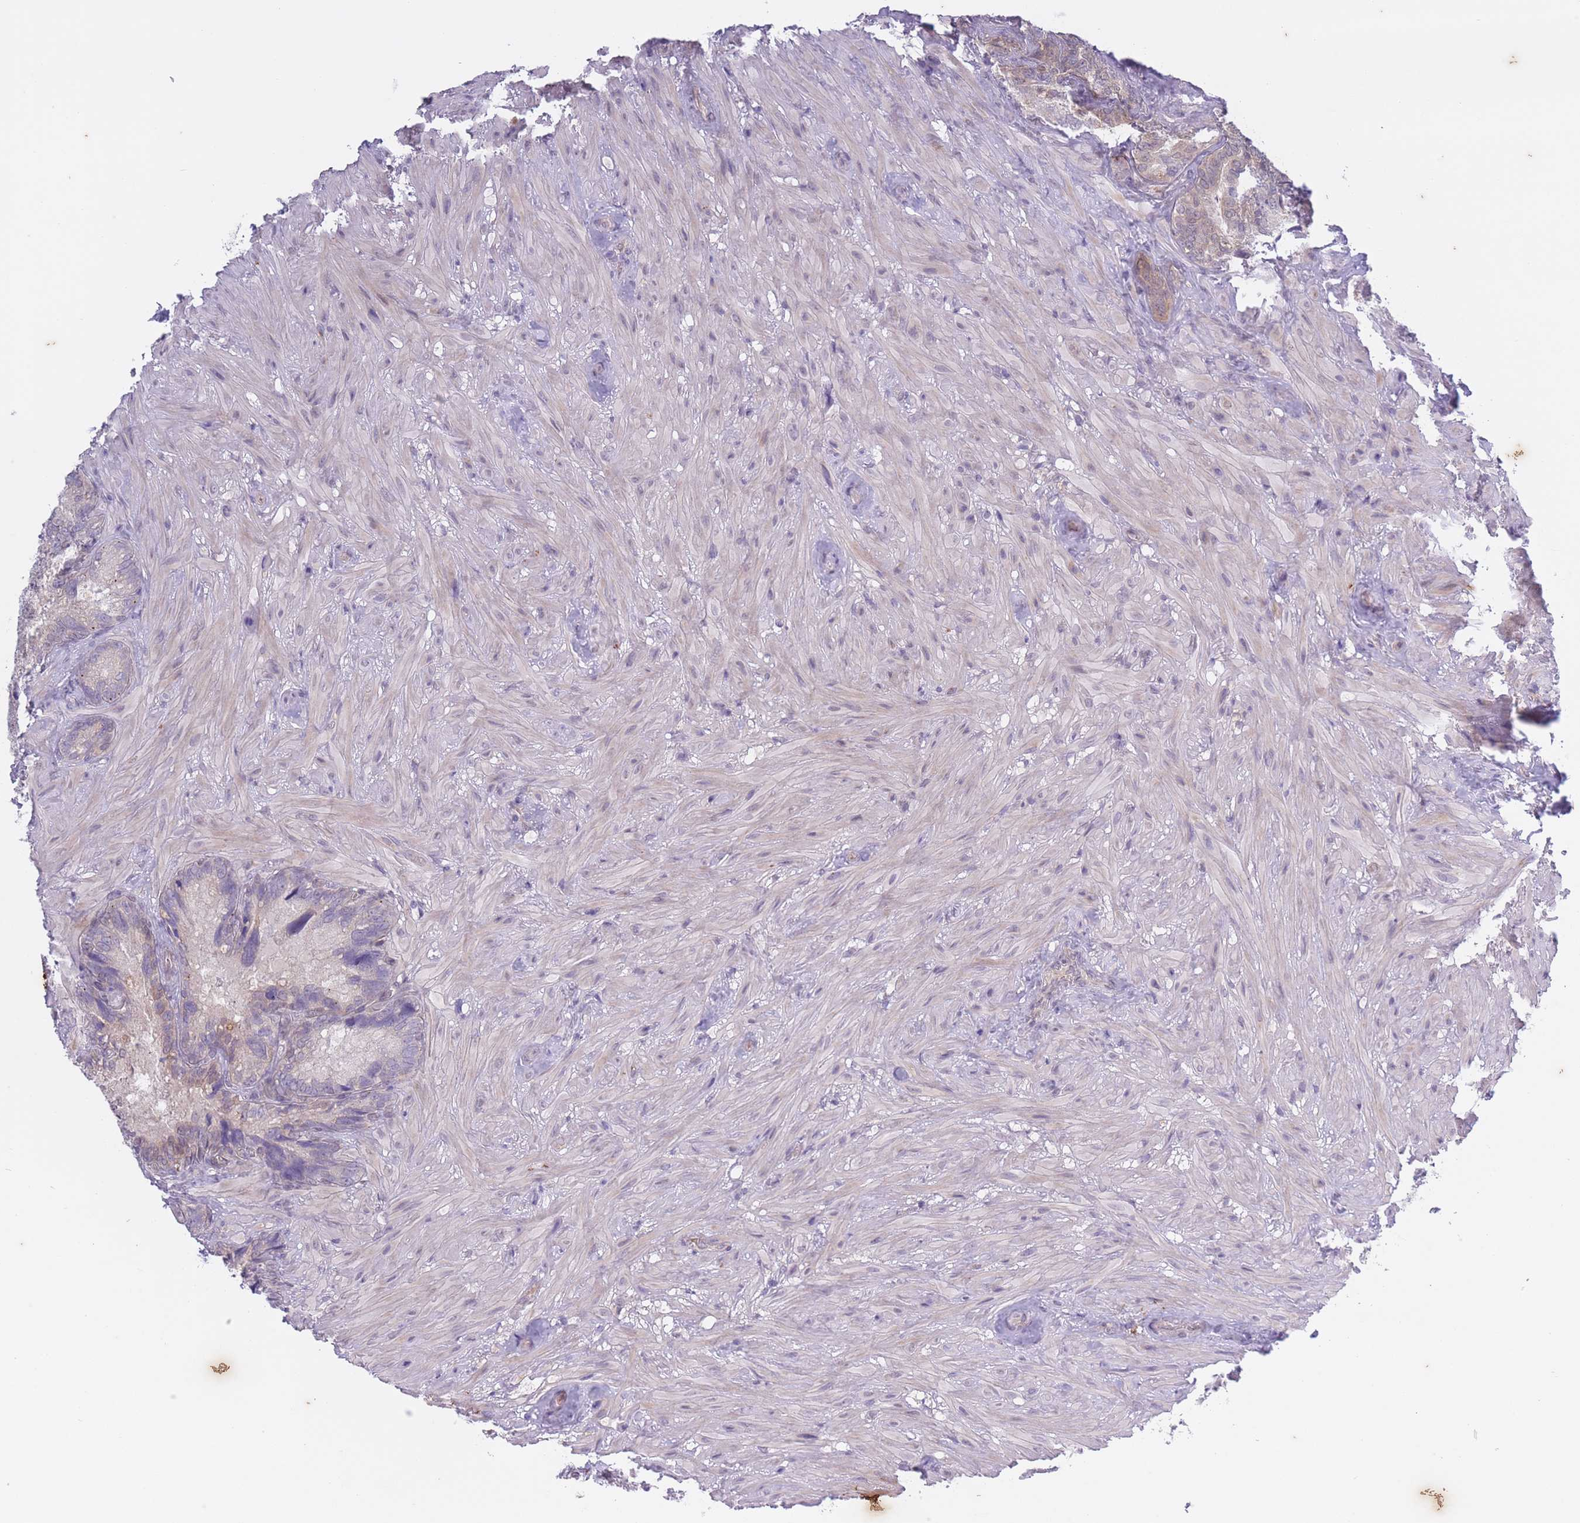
{"staining": {"intensity": "moderate", "quantity": "<25%", "location": "cytoplasmic/membranous"}, "tissue": "seminal vesicle", "cell_type": "Glandular cells", "image_type": "normal", "snomed": [{"axis": "morphology", "description": "Normal tissue, NOS"}, {"axis": "topography", "description": "Seminal veicle"}], "caption": "Glandular cells demonstrate low levels of moderate cytoplasmic/membranous expression in about <25% of cells in unremarkable human seminal vesicle.", "gene": "ARPIN", "patient": {"sex": "male", "age": 62}}